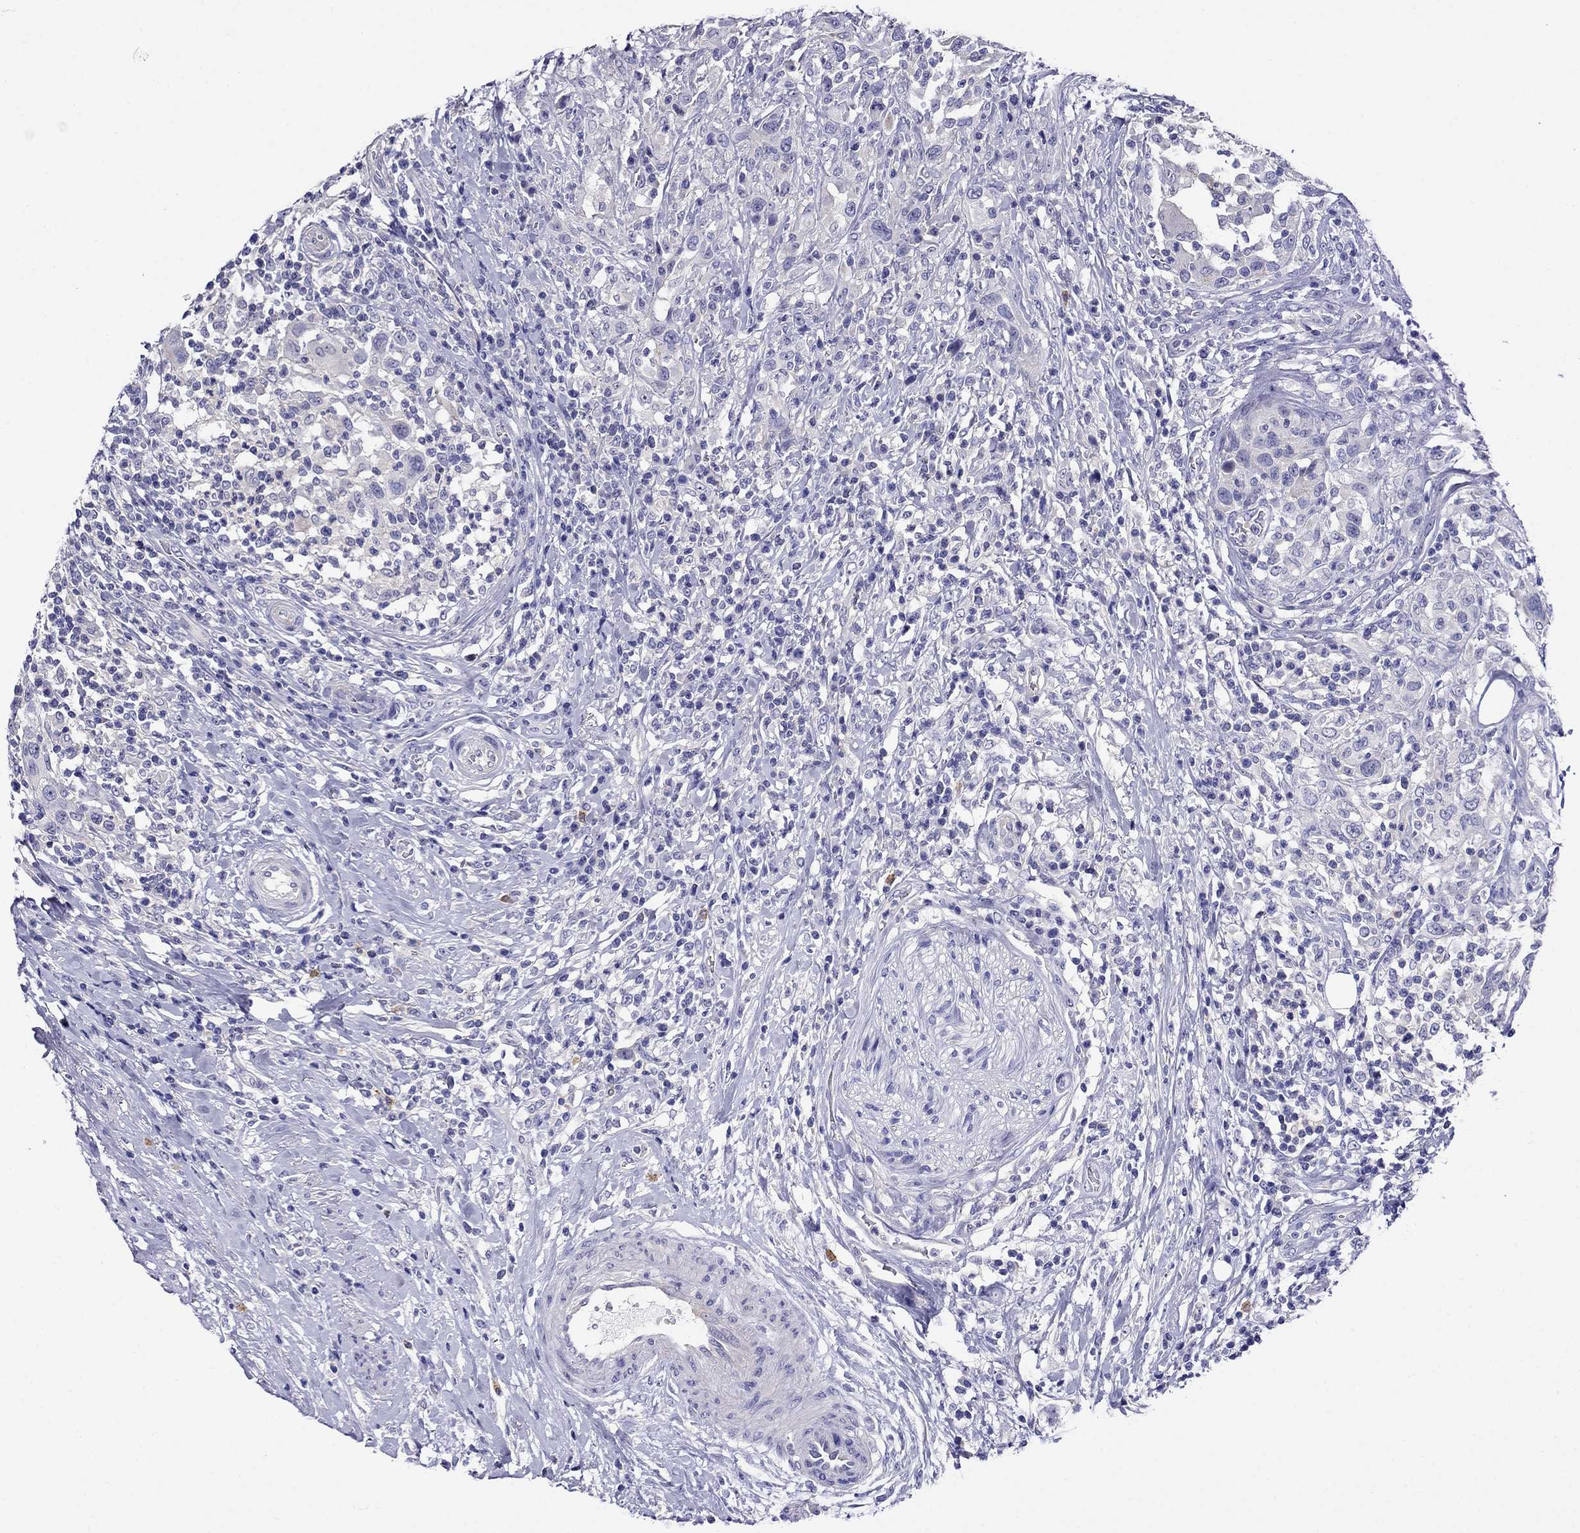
{"staining": {"intensity": "negative", "quantity": "none", "location": "none"}, "tissue": "urothelial cancer", "cell_type": "Tumor cells", "image_type": "cancer", "snomed": [{"axis": "morphology", "description": "Urothelial carcinoma, NOS"}, {"axis": "morphology", "description": "Urothelial carcinoma, High grade"}, {"axis": "topography", "description": "Urinary bladder"}], "caption": "A photomicrograph of human urothelial cancer is negative for staining in tumor cells.", "gene": "SCG2", "patient": {"sex": "female", "age": 64}}